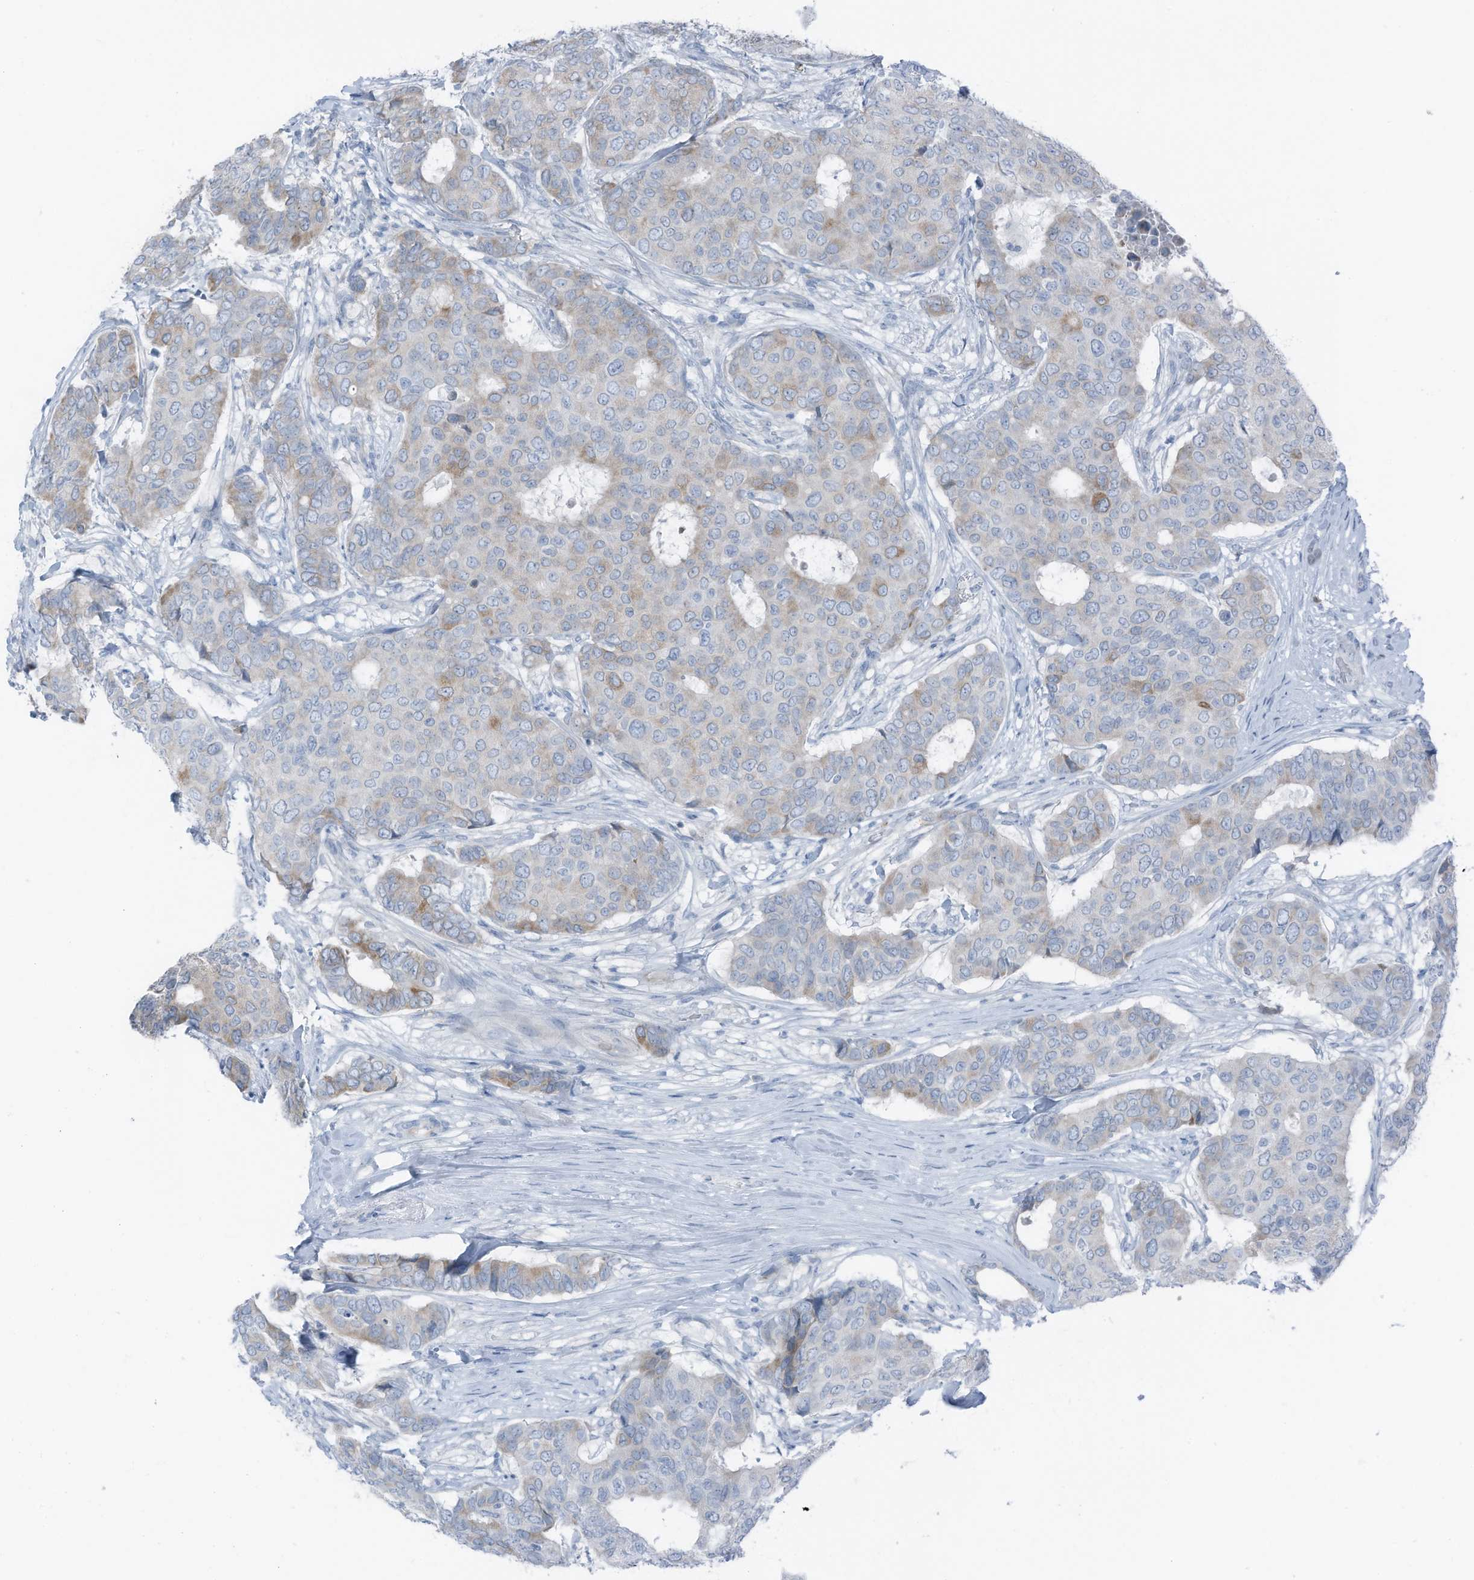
{"staining": {"intensity": "weak", "quantity": "<25%", "location": "cytoplasmic/membranous"}, "tissue": "breast cancer", "cell_type": "Tumor cells", "image_type": "cancer", "snomed": [{"axis": "morphology", "description": "Duct carcinoma"}, {"axis": "topography", "description": "Breast"}], "caption": "IHC image of neoplastic tissue: human breast cancer stained with DAB demonstrates no significant protein expression in tumor cells.", "gene": "ARHGEF33", "patient": {"sex": "female", "age": 75}}